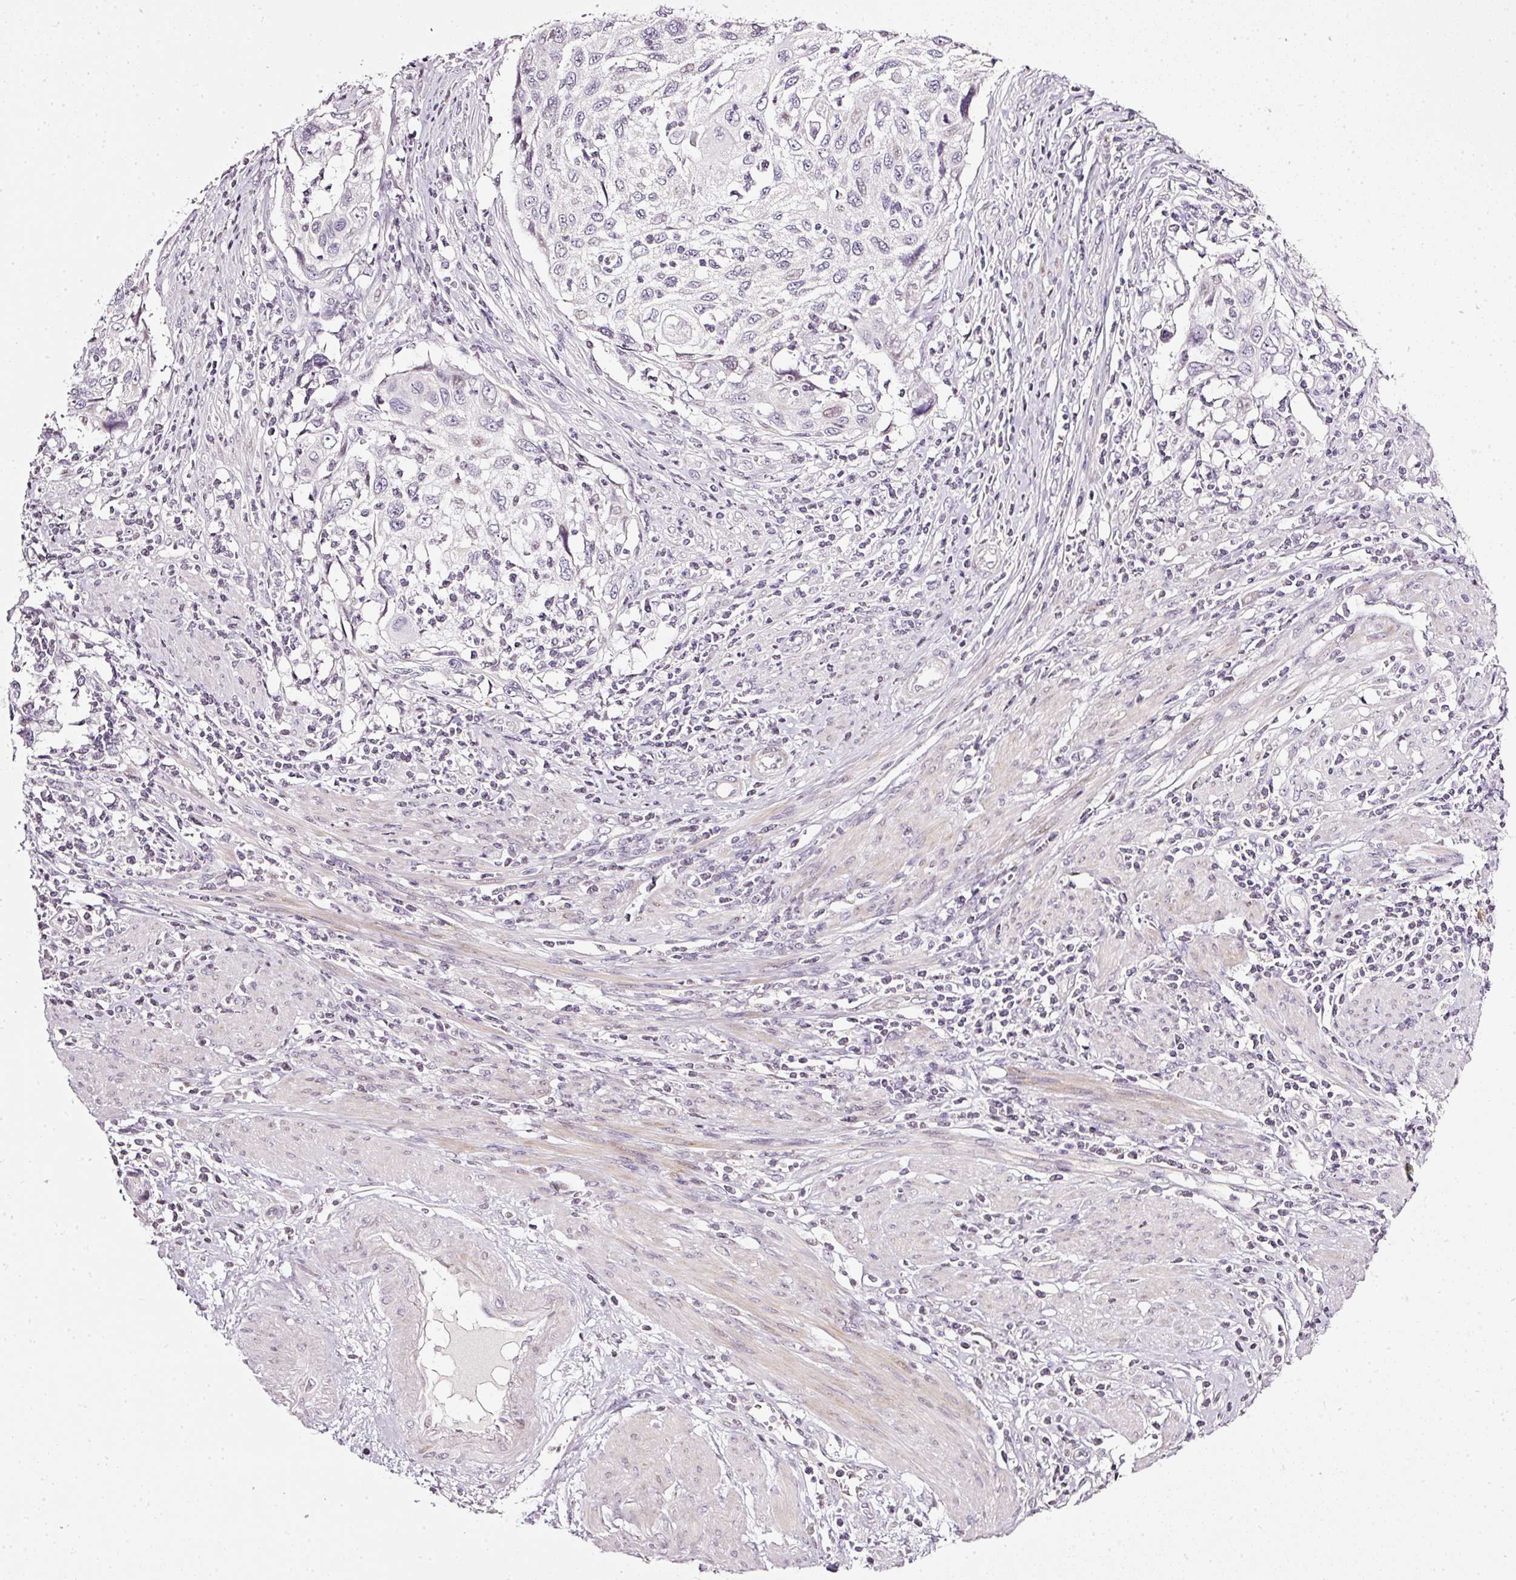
{"staining": {"intensity": "weak", "quantity": "<25%", "location": "nuclear"}, "tissue": "cervical cancer", "cell_type": "Tumor cells", "image_type": "cancer", "snomed": [{"axis": "morphology", "description": "Squamous cell carcinoma, NOS"}, {"axis": "topography", "description": "Cervix"}], "caption": "Cervical cancer was stained to show a protein in brown. There is no significant staining in tumor cells.", "gene": "NRDE2", "patient": {"sex": "female", "age": 70}}